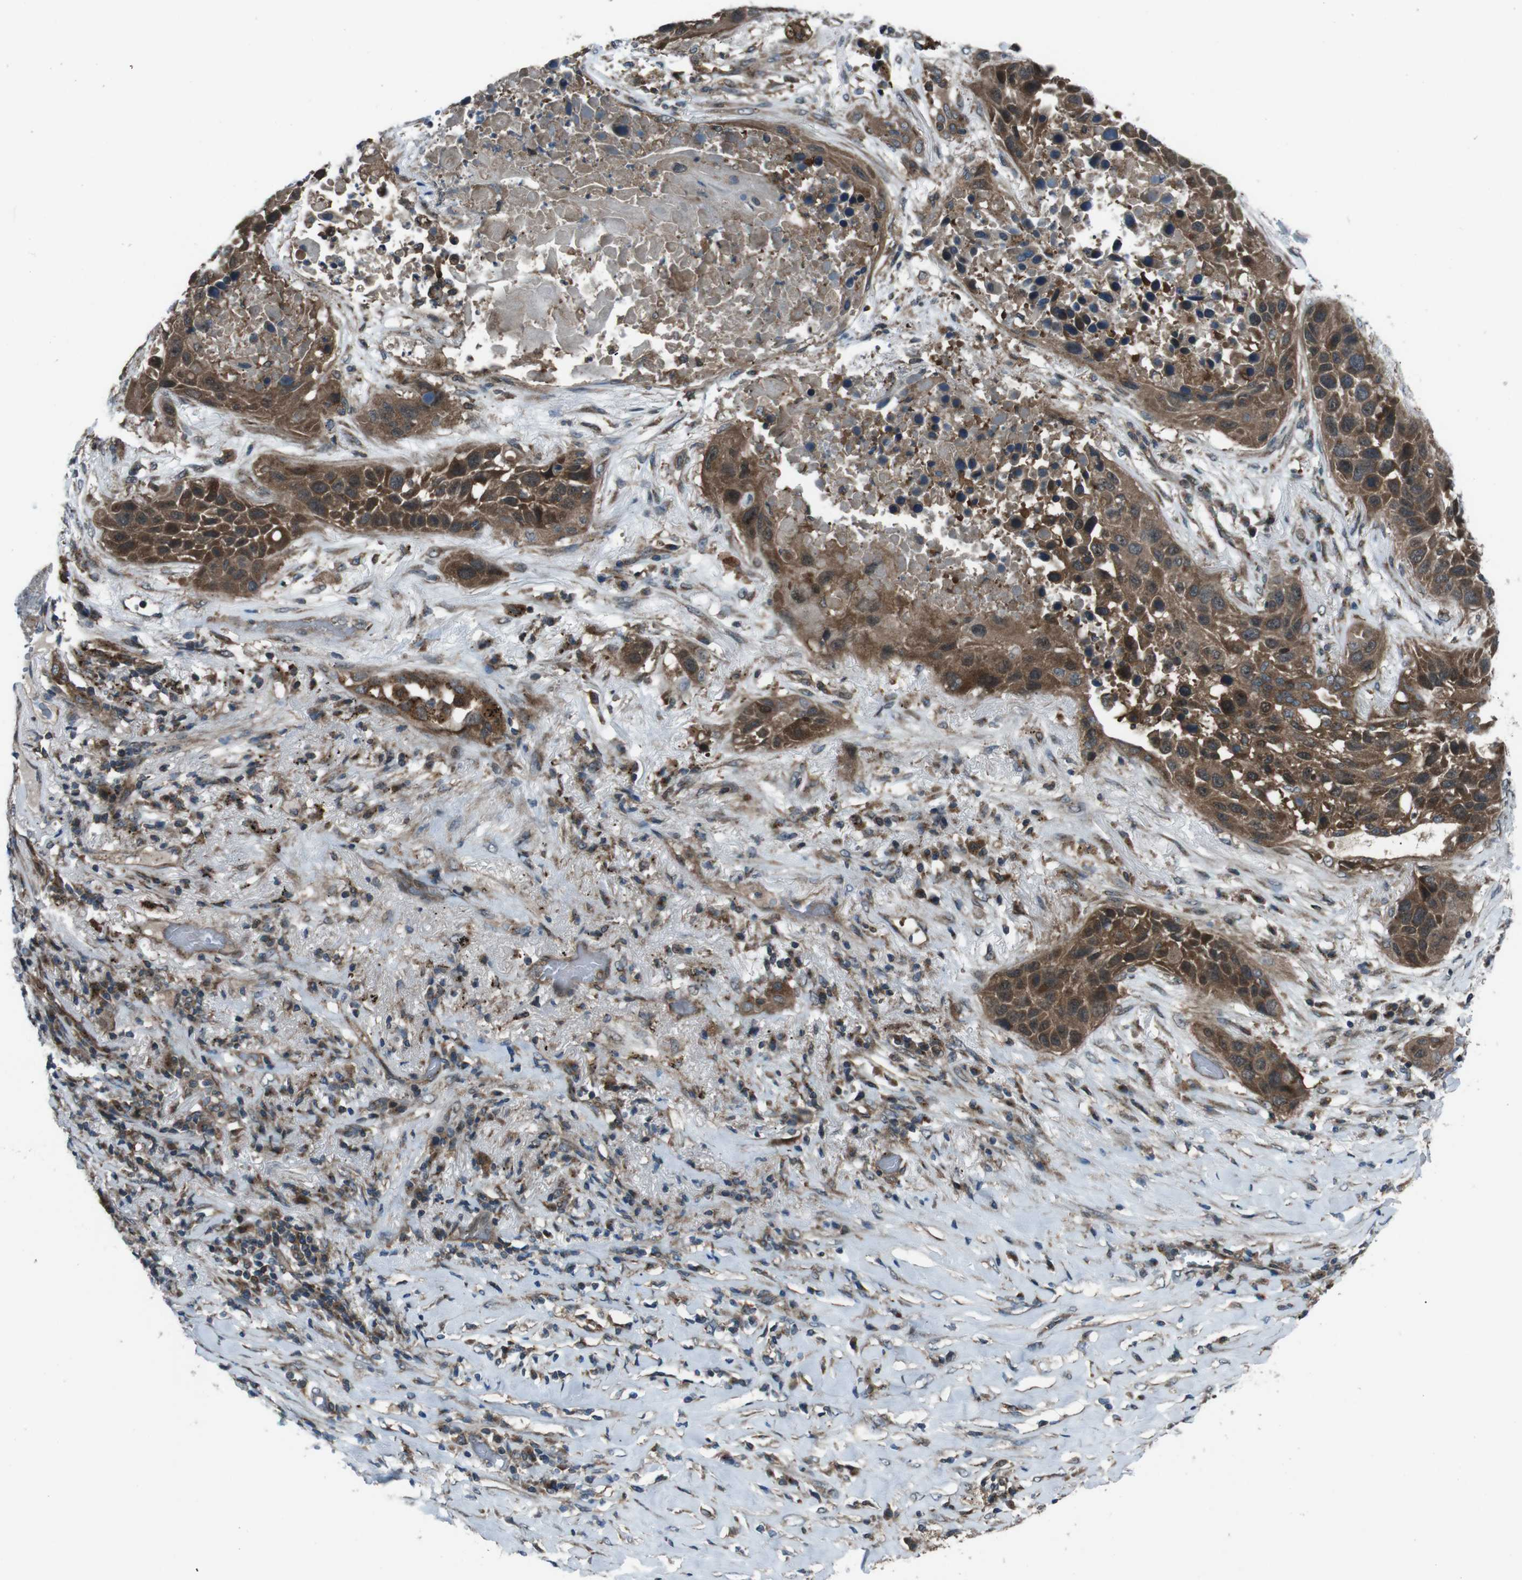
{"staining": {"intensity": "strong", "quantity": ">75%", "location": "cytoplasmic/membranous"}, "tissue": "lung cancer", "cell_type": "Tumor cells", "image_type": "cancer", "snomed": [{"axis": "morphology", "description": "Squamous cell carcinoma, NOS"}, {"axis": "topography", "description": "Lung"}], "caption": "Lung squamous cell carcinoma was stained to show a protein in brown. There is high levels of strong cytoplasmic/membranous expression in approximately >75% of tumor cells.", "gene": "SLC27A4", "patient": {"sex": "male", "age": 57}}